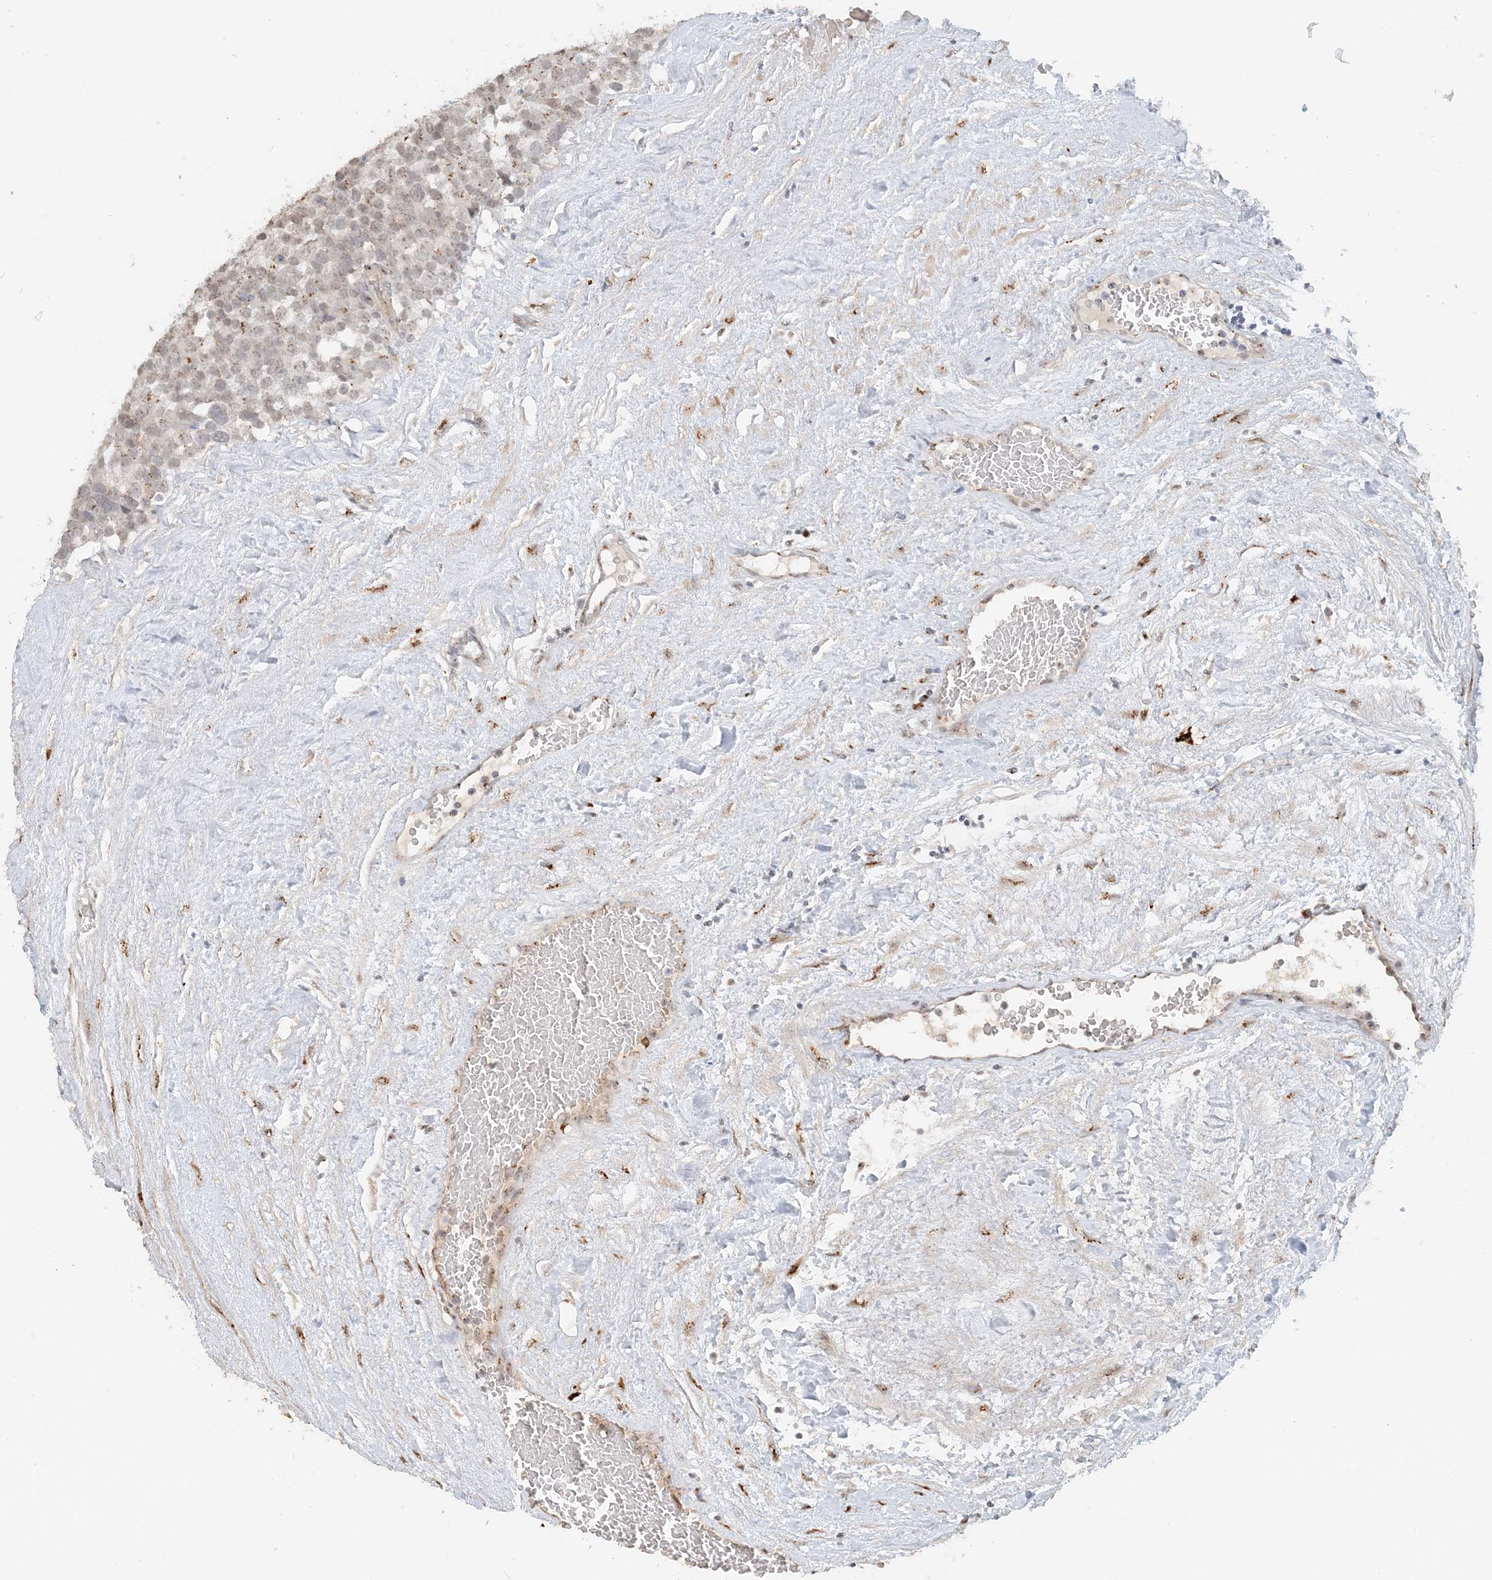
{"staining": {"intensity": "moderate", "quantity": "<25%", "location": "cytoplasmic/membranous,nuclear"}, "tissue": "testis cancer", "cell_type": "Tumor cells", "image_type": "cancer", "snomed": [{"axis": "morphology", "description": "Seminoma, NOS"}, {"axis": "topography", "description": "Testis"}], "caption": "Immunohistochemistry (IHC) staining of testis cancer, which shows low levels of moderate cytoplasmic/membranous and nuclear expression in approximately <25% of tumor cells indicating moderate cytoplasmic/membranous and nuclear protein staining. The staining was performed using DAB (3,3'-diaminobenzidine) (brown) for protein detection and nuclei were counterstained in hematoxylin (blue).", "gene": "ZCCHC4", "patient": {"sex": "male", "age": 71}}